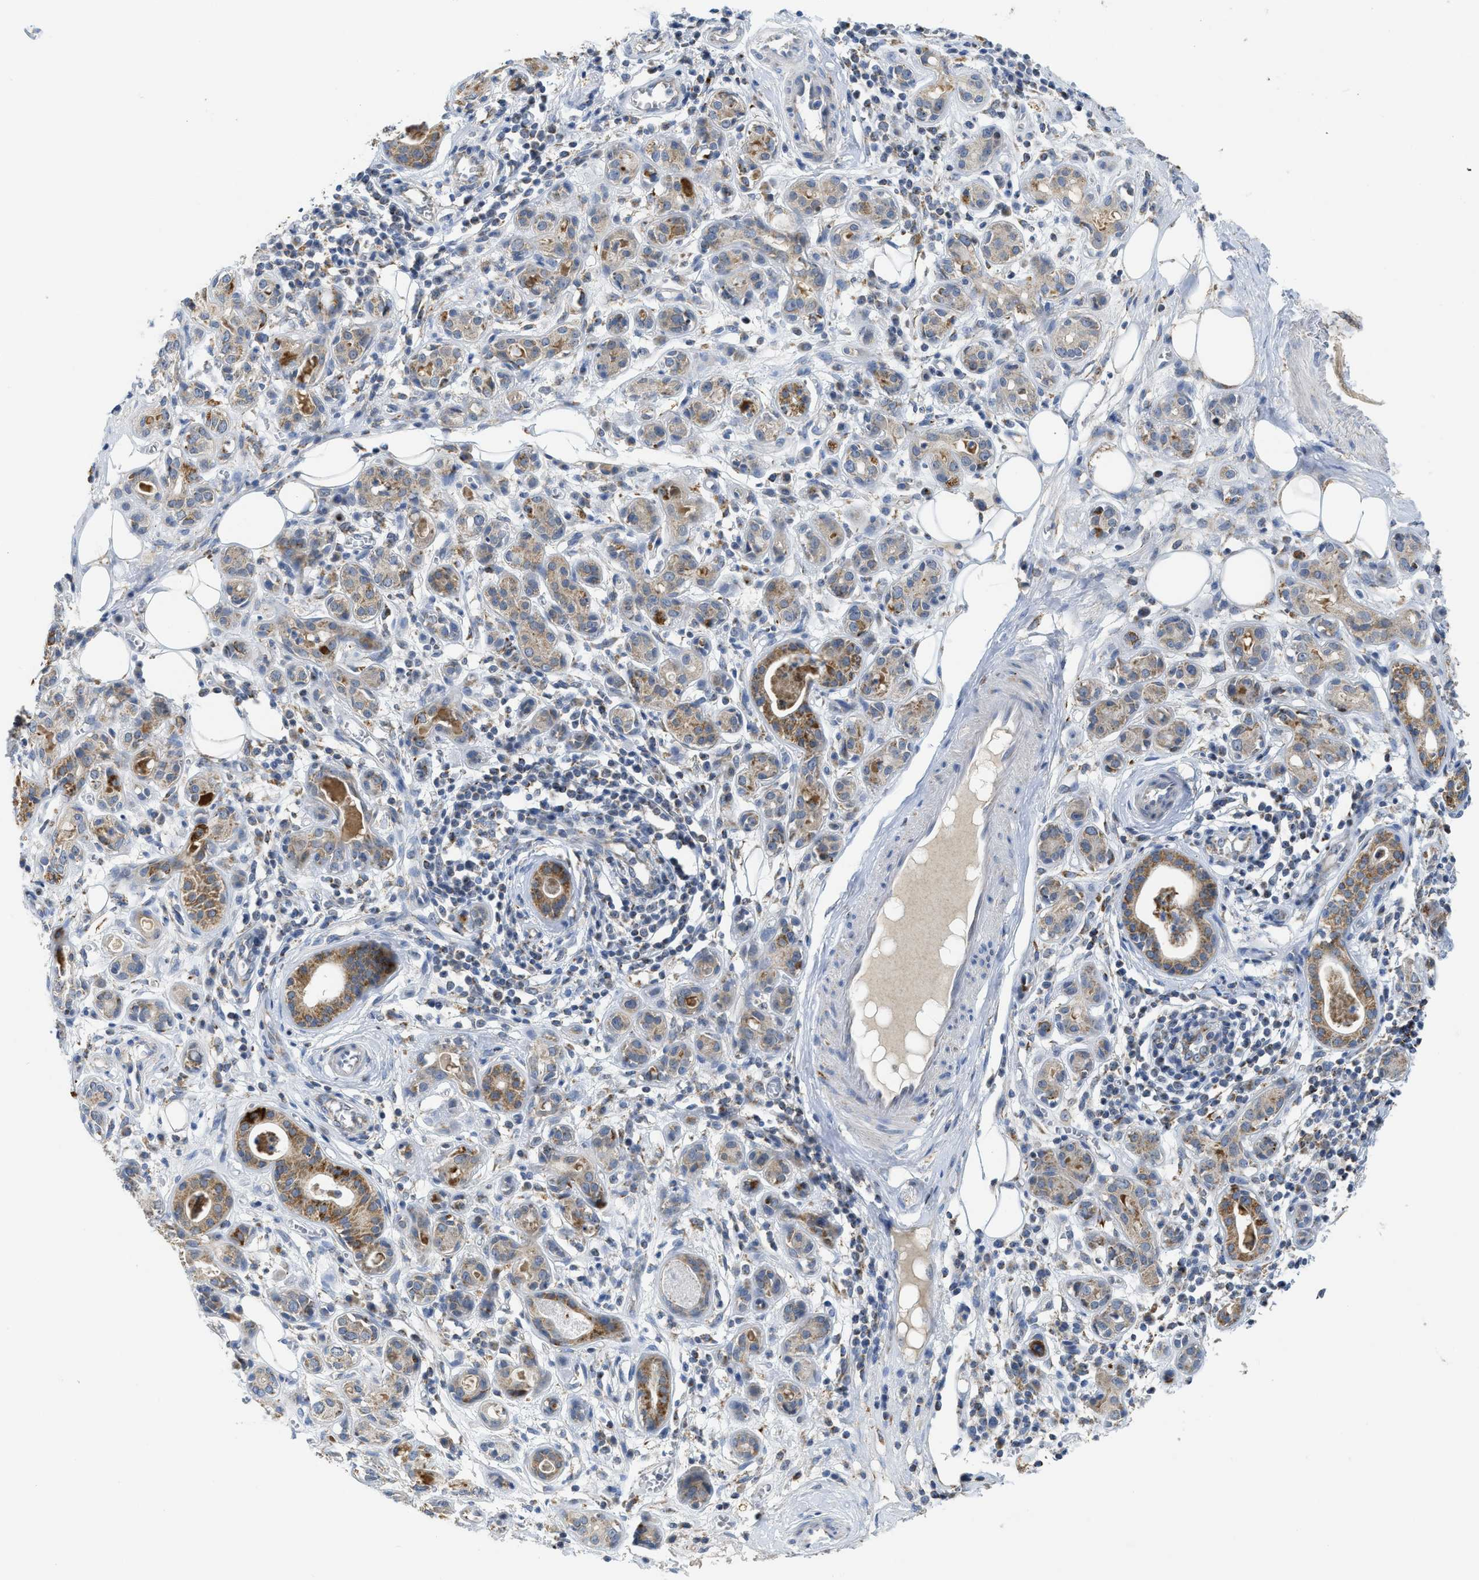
{"staining": {"intensity": "moderate", "quantity": "<25%", "location": "cytoplasmic/membranous"}, "tissue": "adipose tissue", "cell_type": "Adipocytes", "image_type": "normal", "snomed": [{"axis": "morphology", "description": "Normal tissue, NOS"}, {"axis": "morphology", "description": "Inflammation, NOS"}, {"axis": "topography", "description": "Salivary gland"}, {"axis": "topography", "description": "Peripheral nerve tissue"}], "caption": "A high-resolution micrograph shows immunohistochemistry (IHC) staining of benign adipose tissue, which exhibits moderate cytoplasmic/membranous positivity in approximately <25% of adipocytes. Using DAB (brown) and hematoxylin (blue) stains, captured at high magnification using brightfield microscopy.", "gene": "GATD3", "patient": {"sex": "female", "age": 75}}